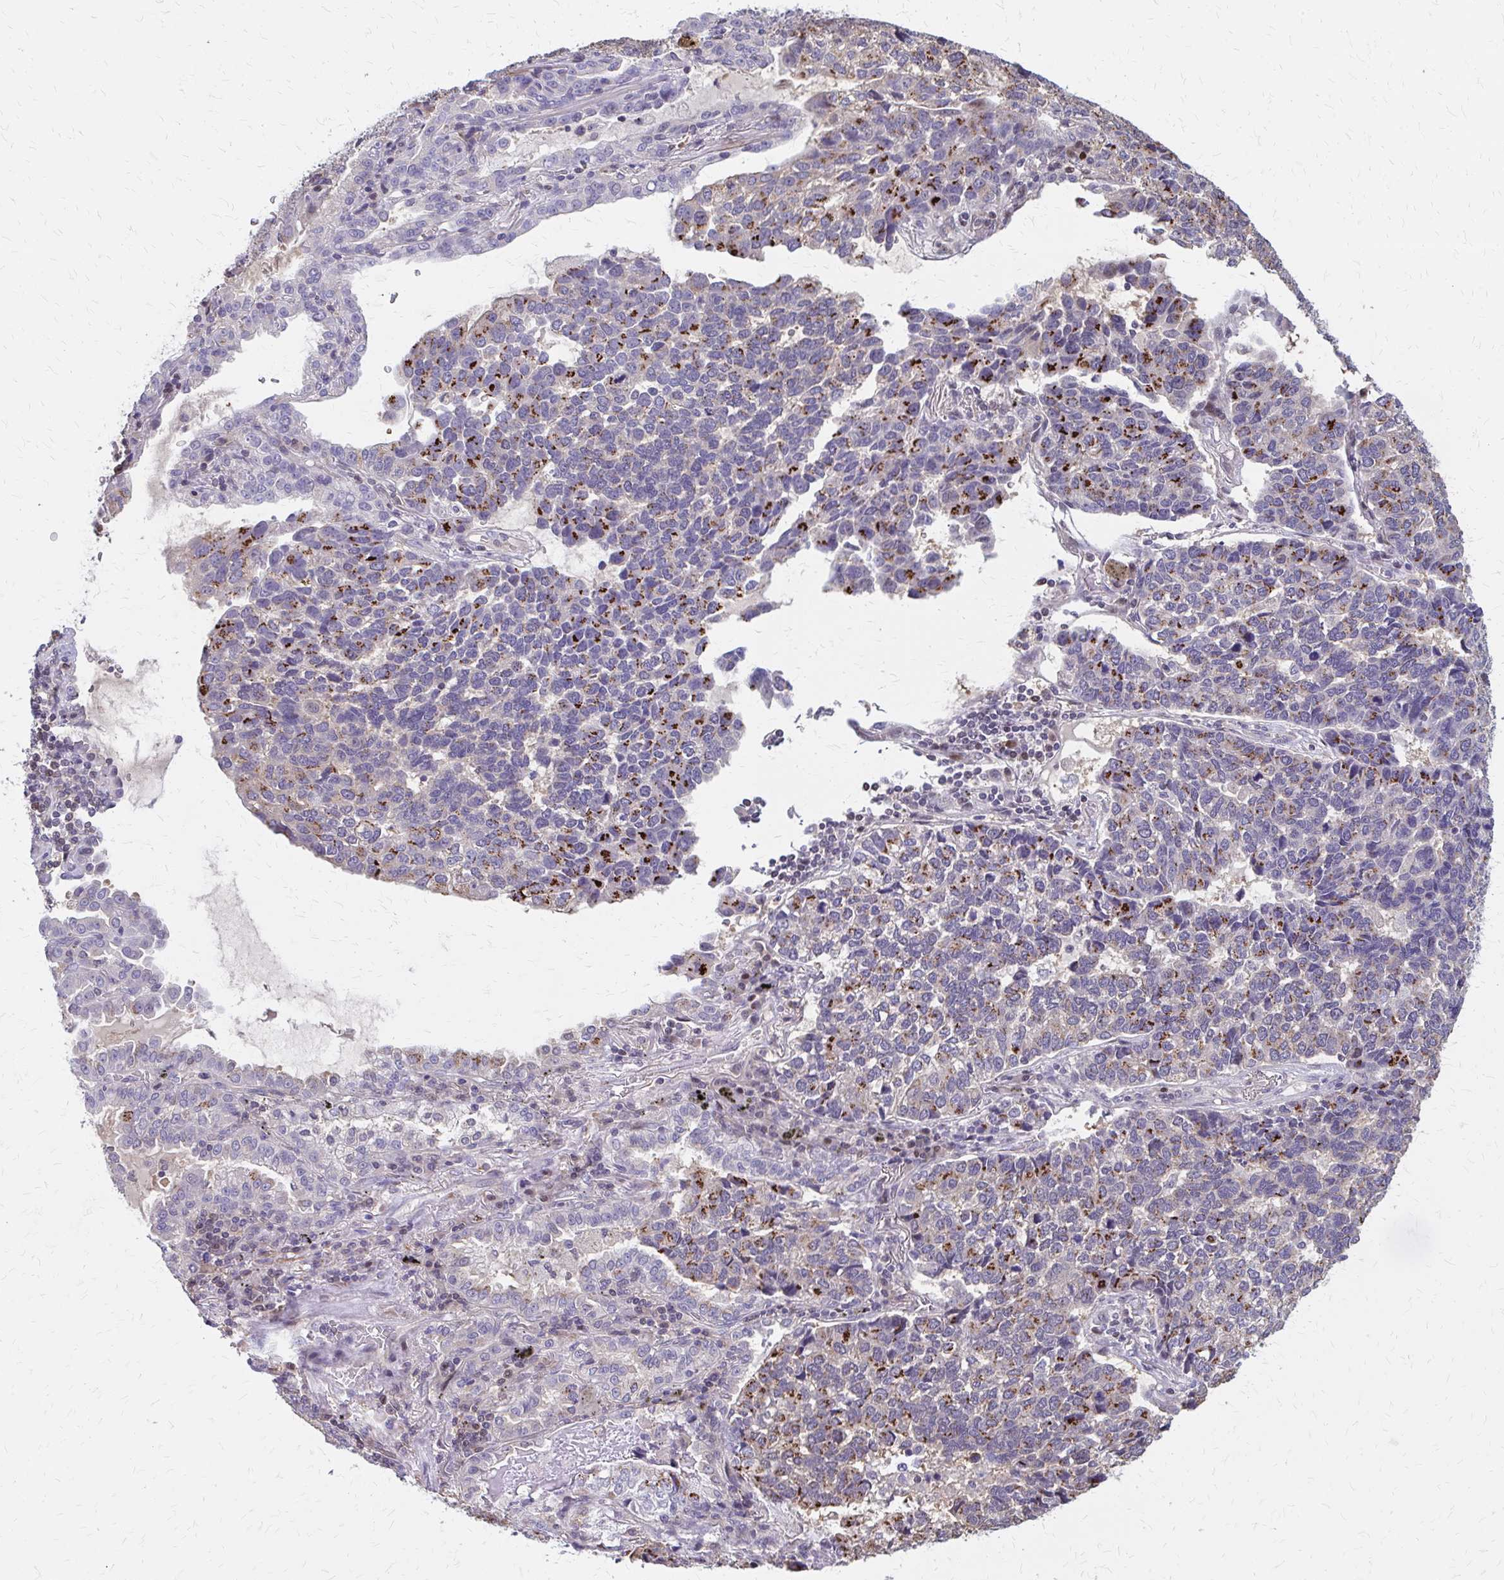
{"staining": {"intensity": "strong", "quantity": "25%-75%", "location": "cytoplasmic/membranous"}, "tissue": "lung cancer", "cell_type": "Tumor cells", "image_type": "cancer", "snomed": [{"axis": "morphology", "description": "Adenocarcinoma, NOS"}, {"axis": "topography", "description": "Lymph node"}, {"axis": "topography", "description": "Lung"}], "caption": "Lung adenocarcinoma tissue exhibits strong cytoplasmic/membranous expression in approximately 25%-75% of tumor cells The protein is shown in brown color, while the nuclei are stained blue.", "gene": "IFI44L", "patient": {"sex": "male", "age": 66}}